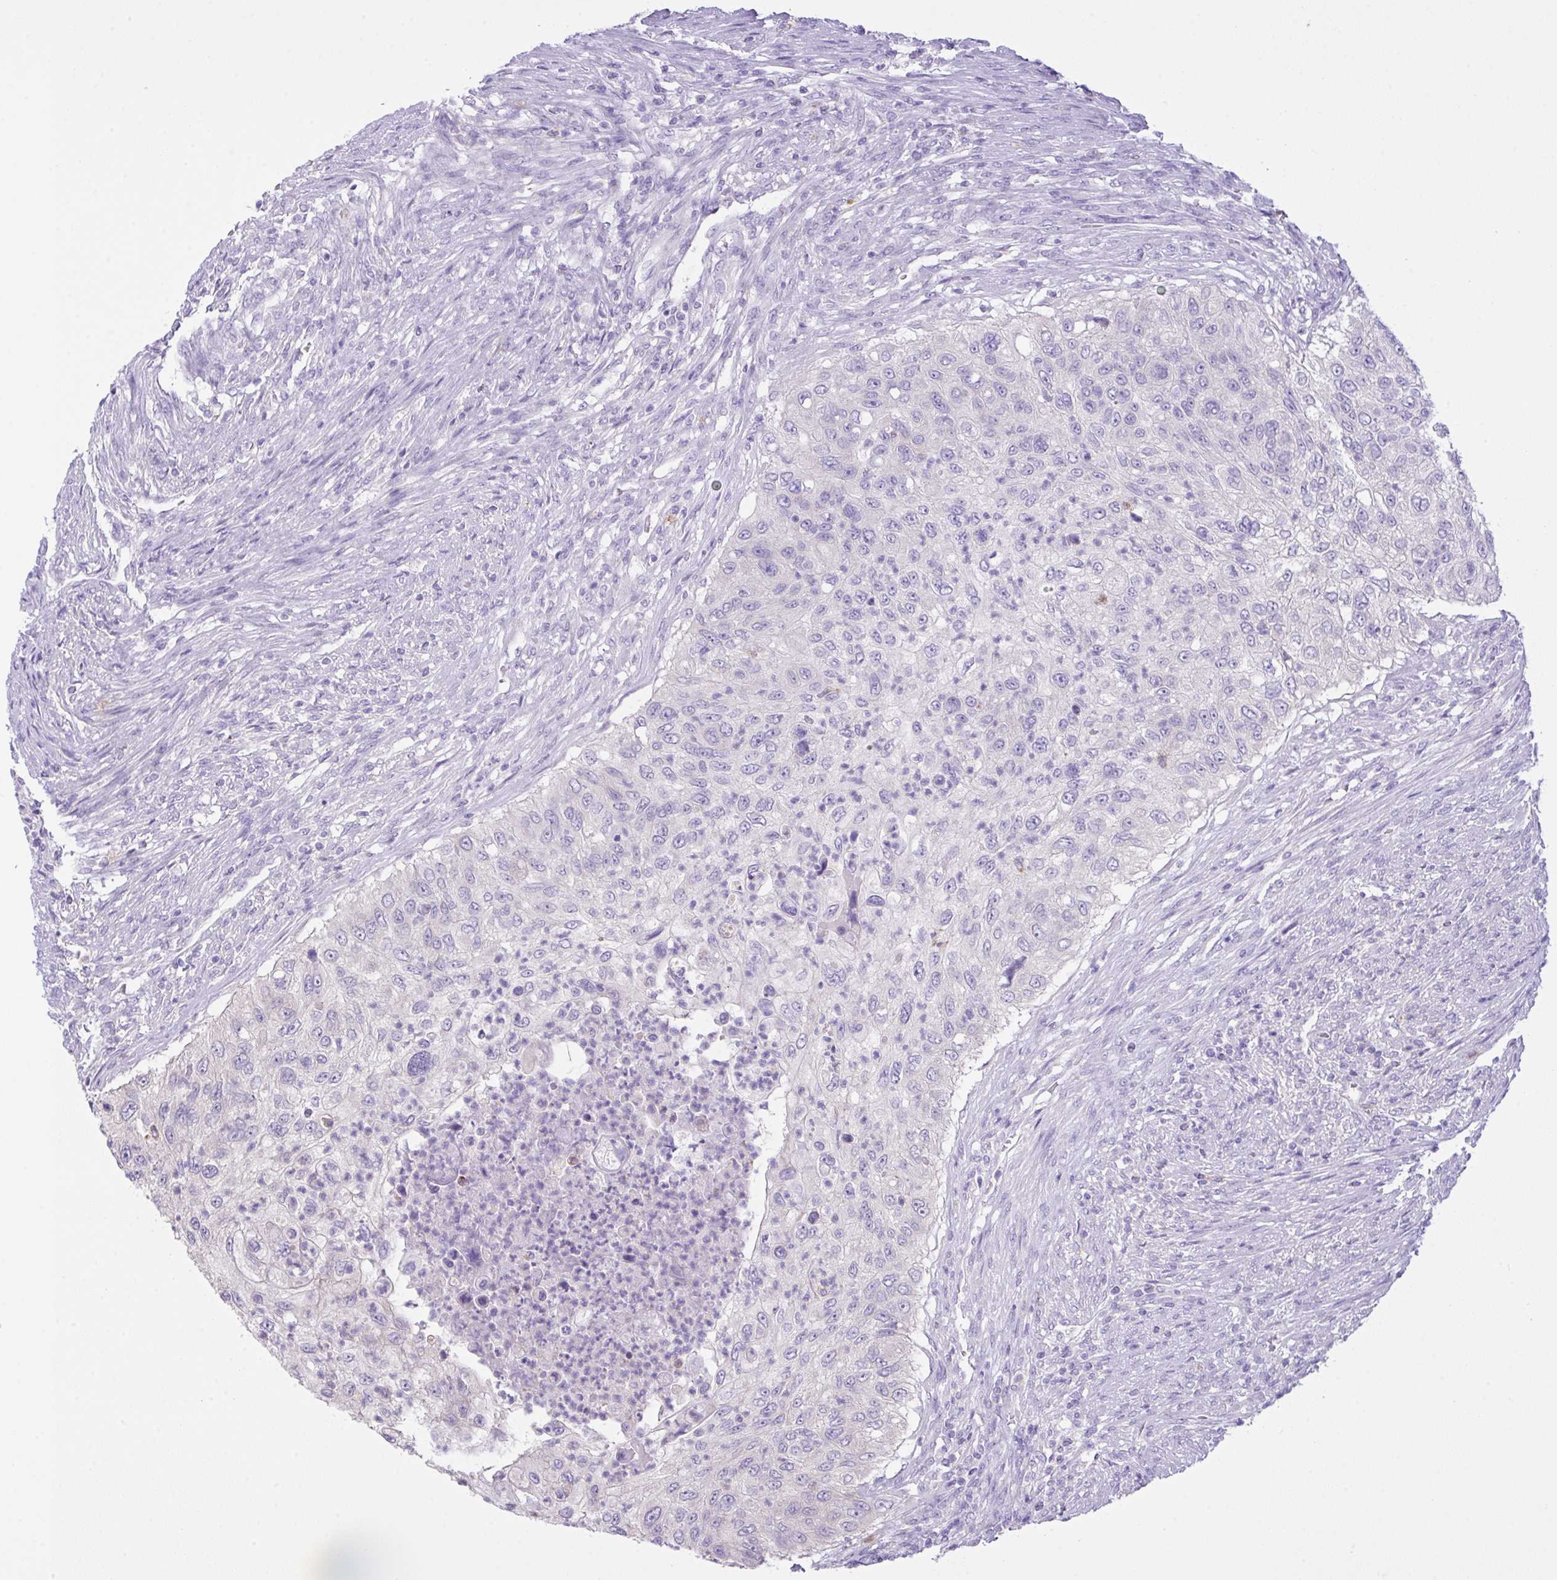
{"staining": {"intensity": "negative", "quantity": "none", "location": "none"}, "tissue": "urothelial cancer", "cell_type": "Tumor cells", "image_type": "cancer", "snomed": [{"axis": "morphology", "description": "Urothelial carcinoma, High grade"}, {"axis": "topography", "description": "Urinary bladder"}], "caption": "Tumor cells show no significant protein positivity in high-grade urothelial carcinoma.", "gene": "CST11", "patient": {"sex": "female", "age": 60}}